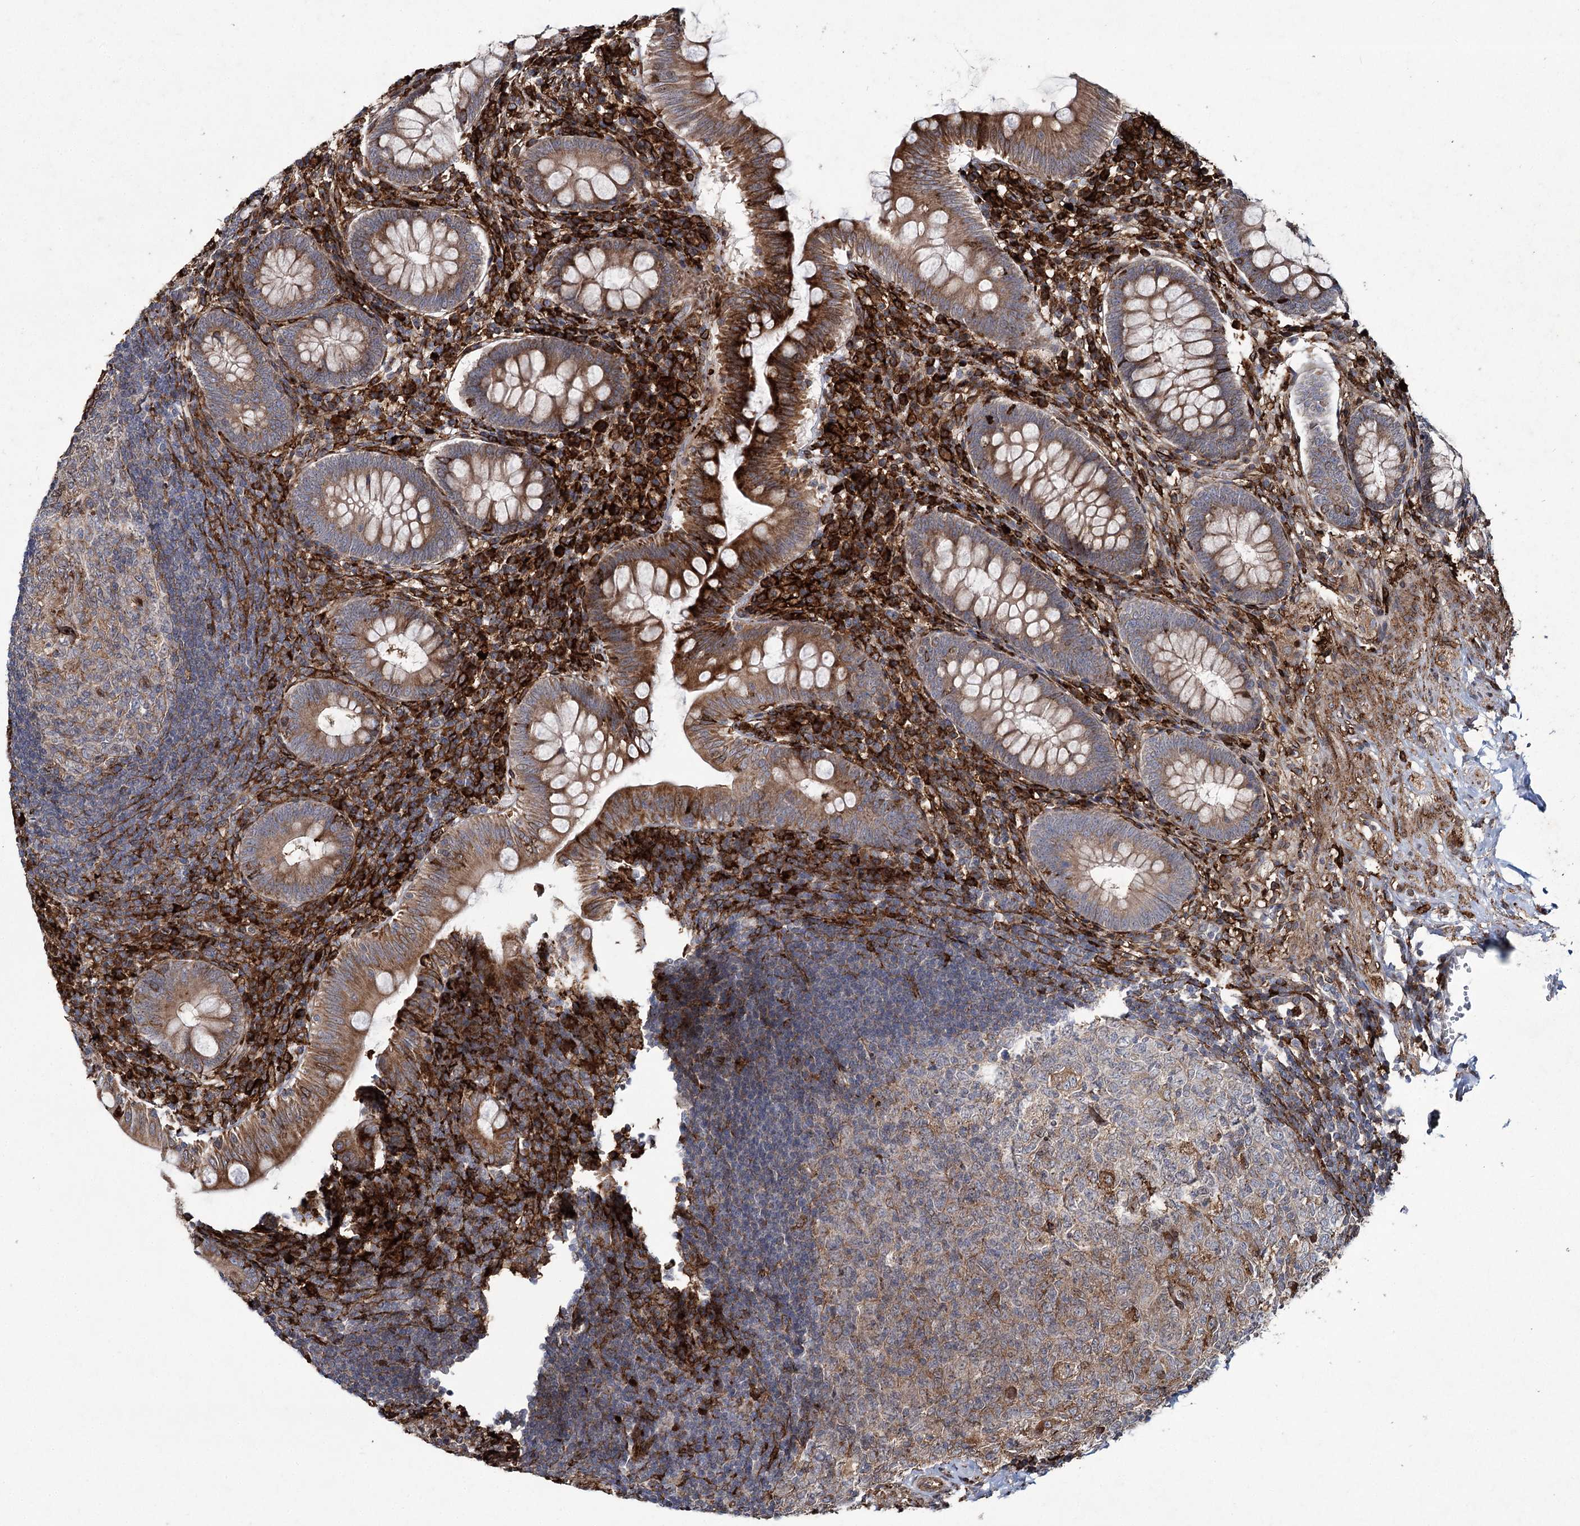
{"staining": {"intensity": "moderate", "quantity": ">75%", "location": "cytoplasmic/membranous"}, "tissue": "appendix", "cell_type": "Glandular cells", "image_type": "normal", "snomed": [{"axis": "morphology", "description": "Normal tissue, NOS"}, {"axis": "topography", "description": "Appendix"}], "caption": "IHC of benign human appendix reveals medium levels of moderate cytoplasmic/membranous expression in approximately >75% of glandular cells.", "gene": "DCUN1D4", "patient": {"sex": "male", "age": 14}}